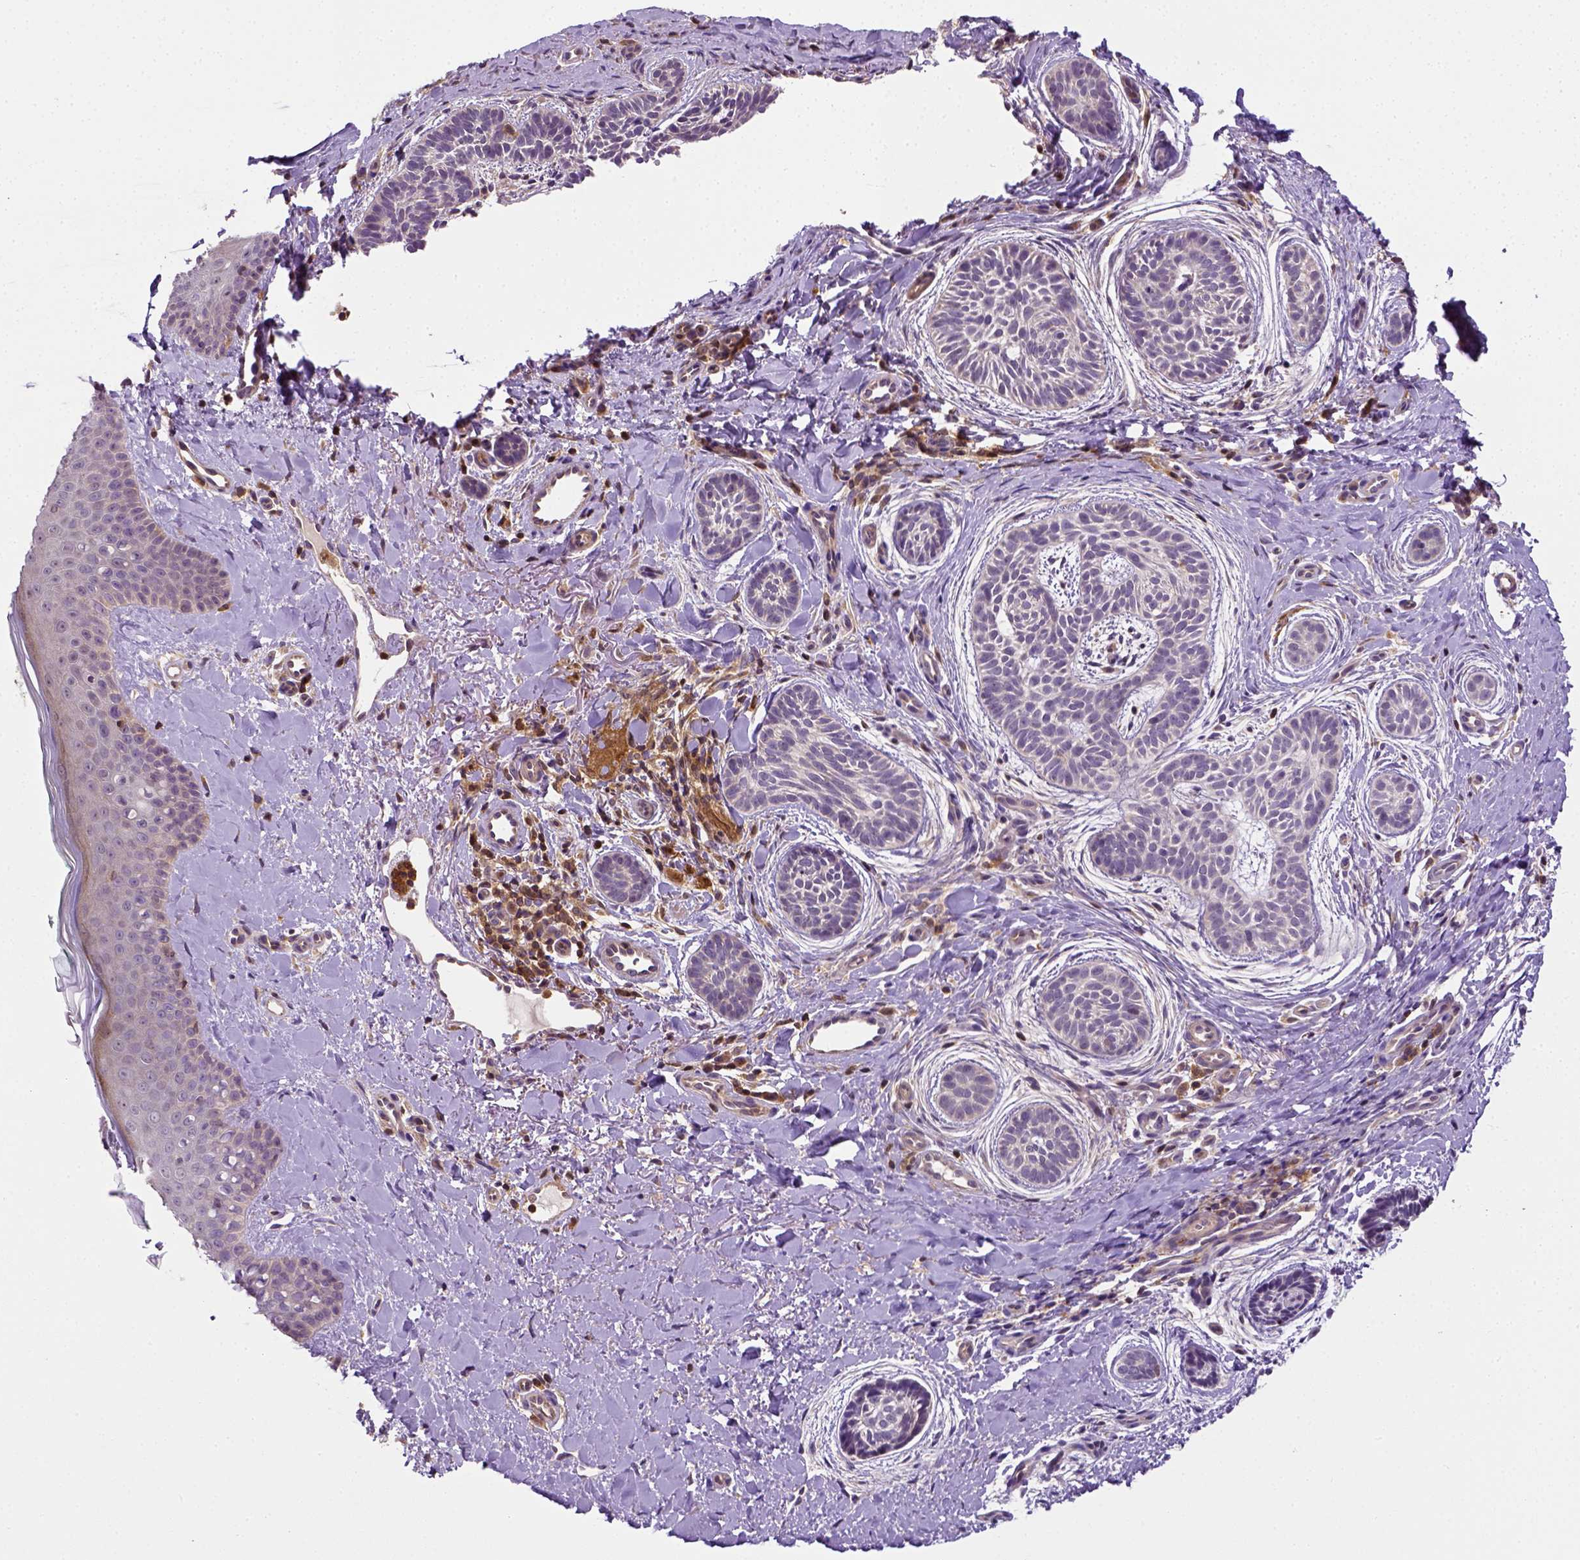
{"staining": {"intensity": "negative", "quantity": "none", "location": "none"}, "tissue": "skin cancer", "cell_type": "Tumor cells", "image_type": "cancer", "snomed": [{"axis": "morphology", "description": "Basal cell carcinoma"}, {"axis": "topography", "description": "Skin"}], "caption": "IHC histopathology image of human basal cell carcinoma (skin) stained for a protein (brown), which demonstrates no positivity in tumor cells.", "gene": "MATK", "patient": {"sex": "male", "age": 63}}